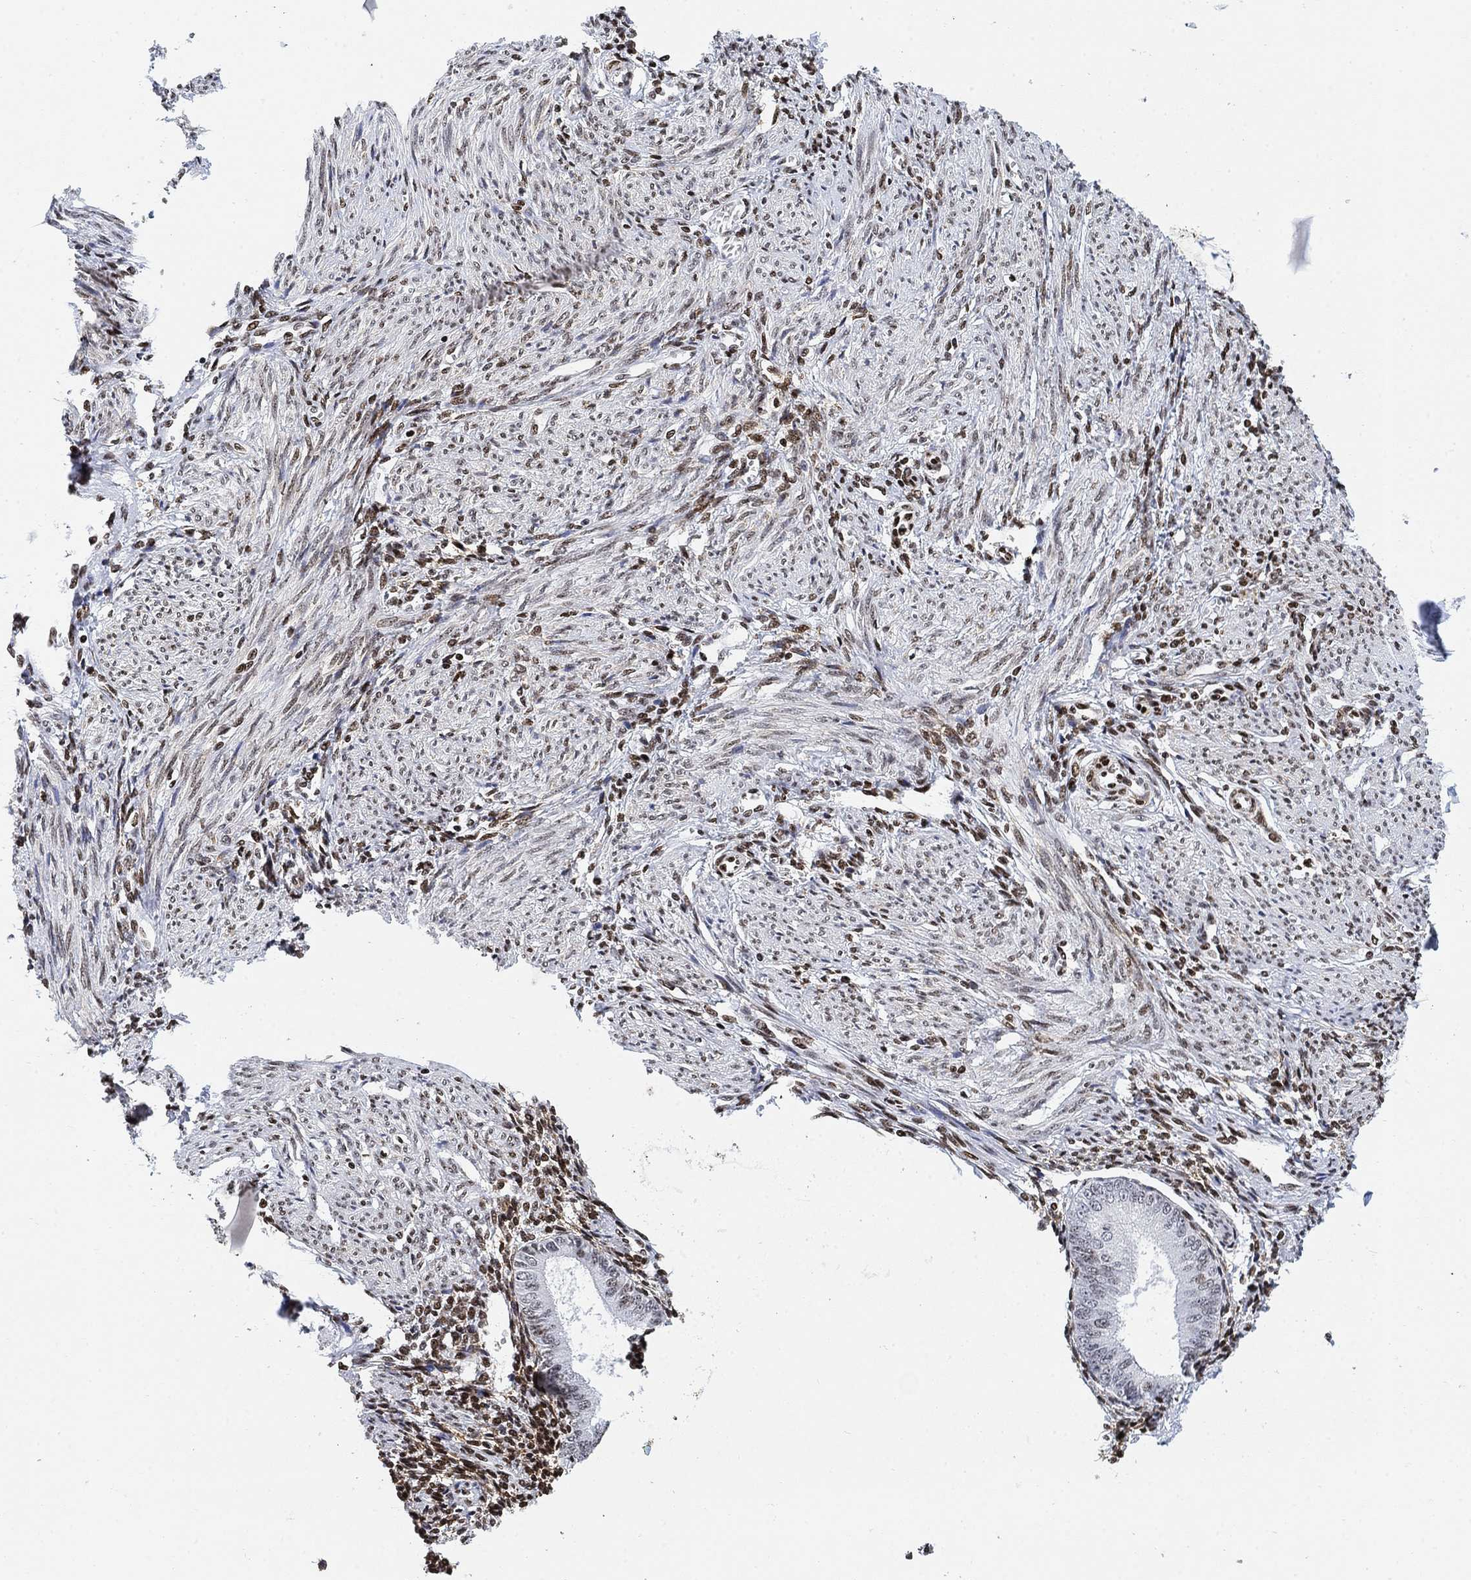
{"staining": {"intensity": "moderate", "quantity": "25%-75%", "location": "nuclear"}, "tissue": "endometrium", "cell_type": "Cells in endometrial stroma", "image_type": "normal", "snomed": [{"axis": "morphology", "description": "Normal tissue, NOS"}, {"axis": "topography", "description": "Endometrium"}], "caption": "Protein staining of benign endometrium reveals moderate nuclear expression in approximately 25%-75% of cells in endometrial stroma. (DAB = brown stain, brightfield microscopy at high magnification).", "gene": "H1", "patient": {"sex": "female", "age": 39}}